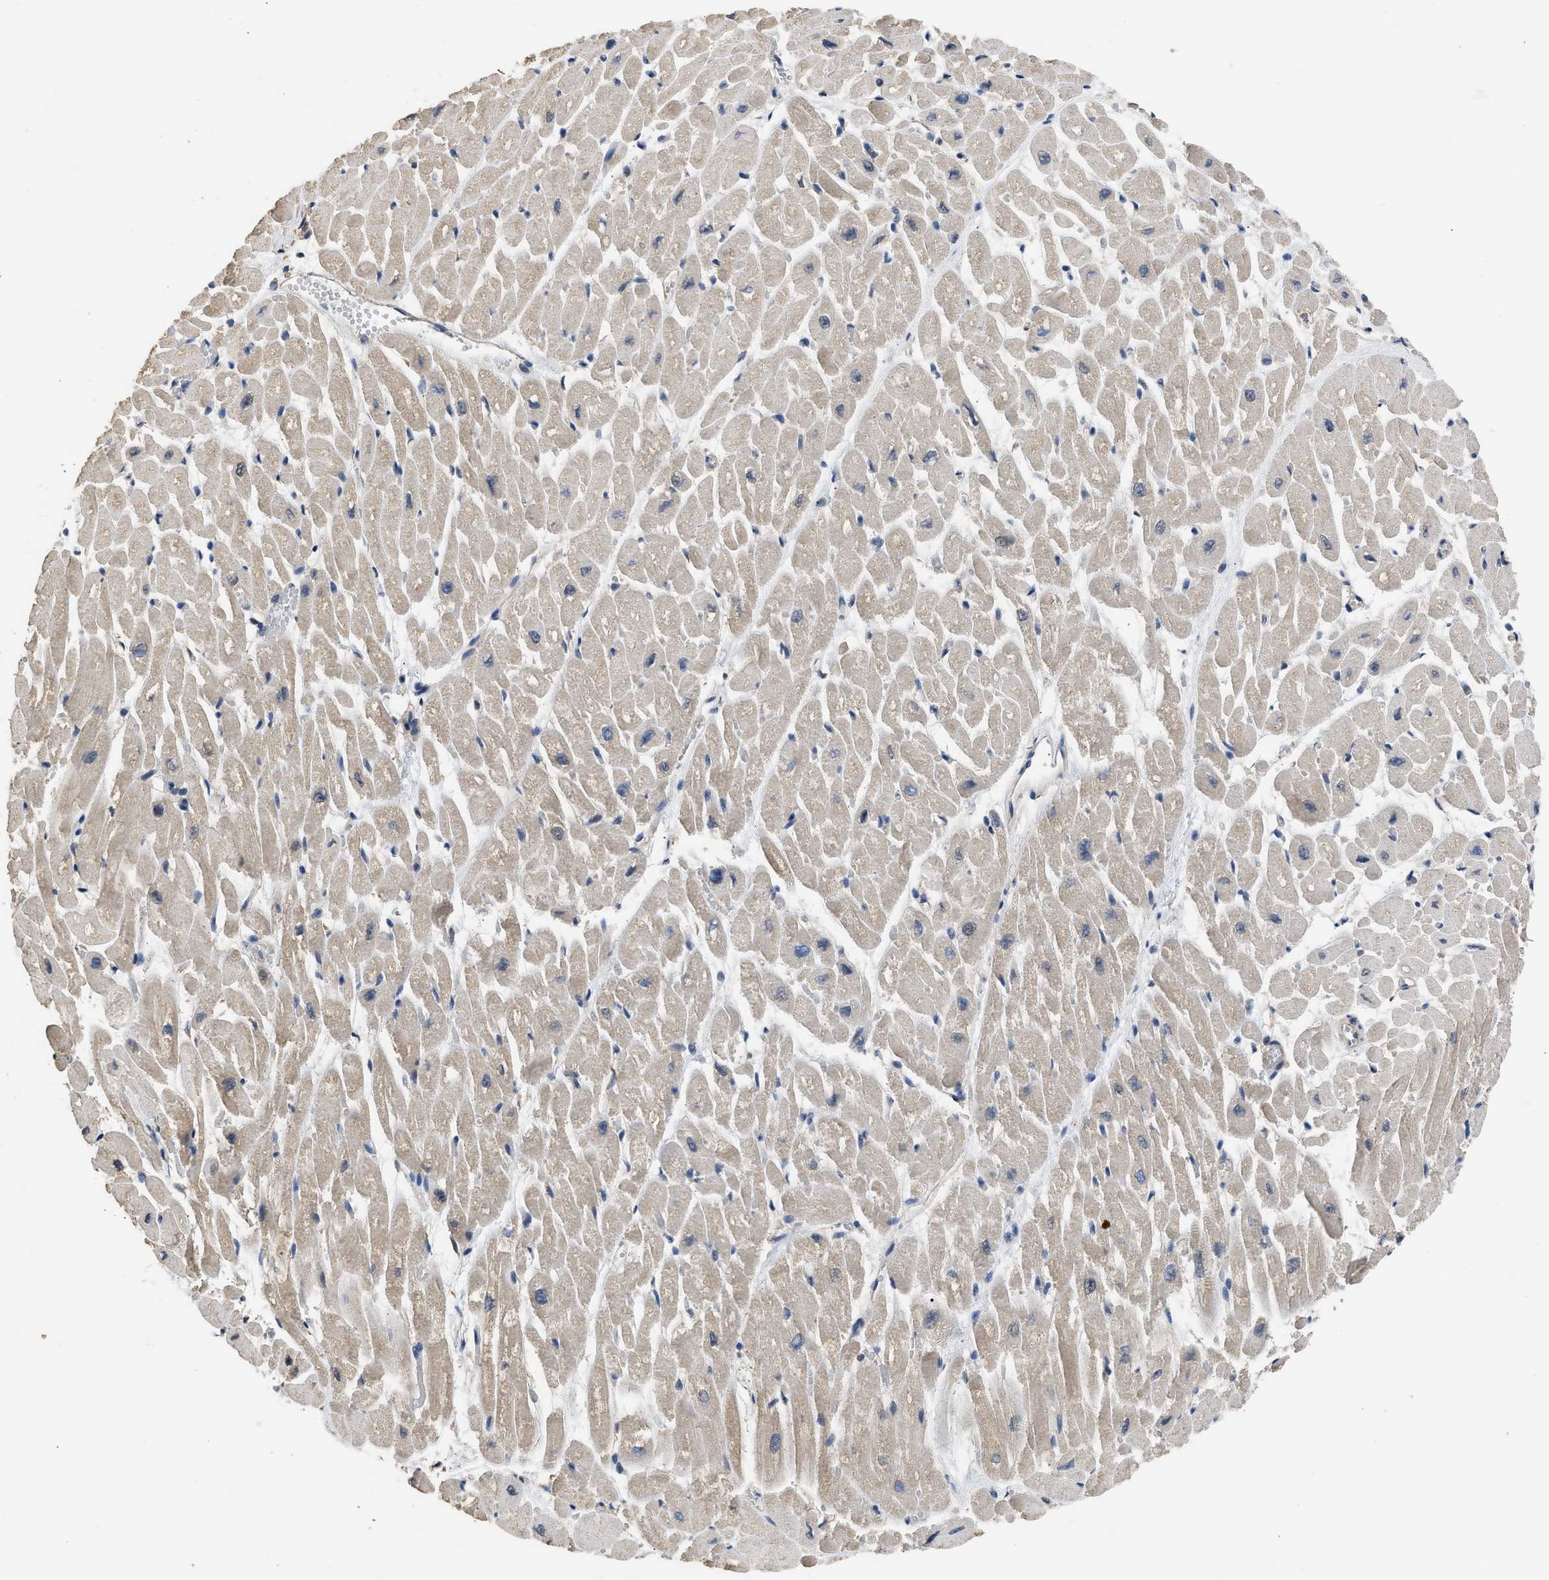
{"staining": {"intensity": "weak", "quantity": ">75%", "location": "cytoplasmic/membranous"}, "tissue": "heart muscle", "cell_type": "Cardiomyocytes", "image_type": "normal", "snomed": [{"axis": "morphology", "description": "Normal tissue, NOS"}, {"axis": "topography", "description": "Heart"}], "caption": "Cardiomyocytes exhibit low levels of weak cytoplasmic/membranous positivity in about >75% of cells in unremarkable heart muscle.", "gene": "SPINT2", "patient": {"sex": "male", "age": 45}}